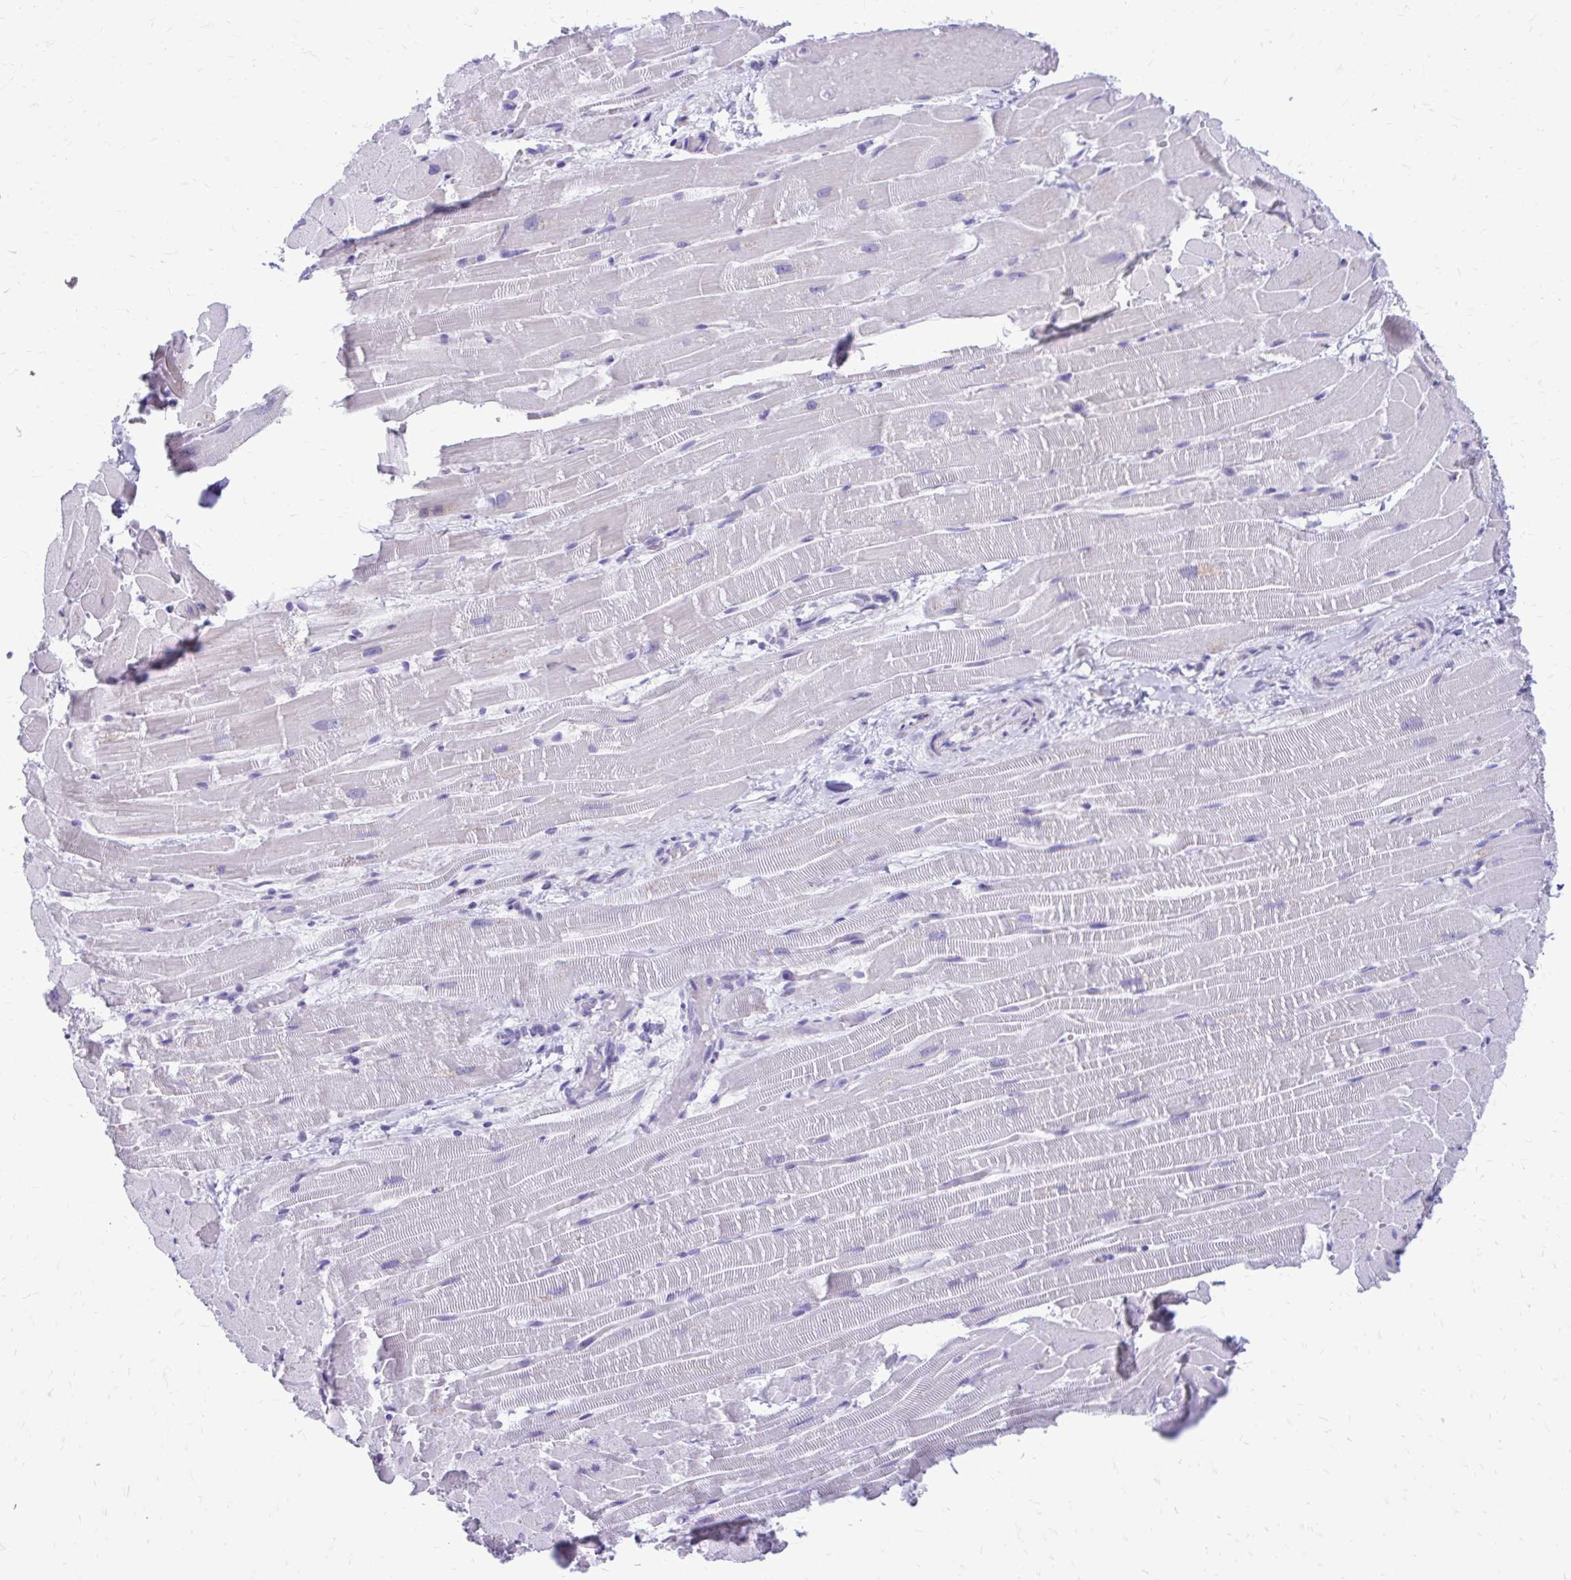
{"staining": {"intensity": "negative", "quantity": "none", "location": "none"}, "tissue": "heart muscle", "cell_type": "Cardiomyocytes", "image_type": "normal", "snomed": [{"axis": "morphology", "description": "Normal tissue, NOS"}, {"axis": "topography", "description": "Heart"}], "caption": "The immunohistochemistry (IHC) photomicrograph has no significant positivity in cardiomyocytes of heart muscle. (Brightfield microscopy of DAB (3,3'-diaminobenzidine) IHC at high magnification).", "gene": "LCN15", "patient": {"sex": "male", "age": 37}}